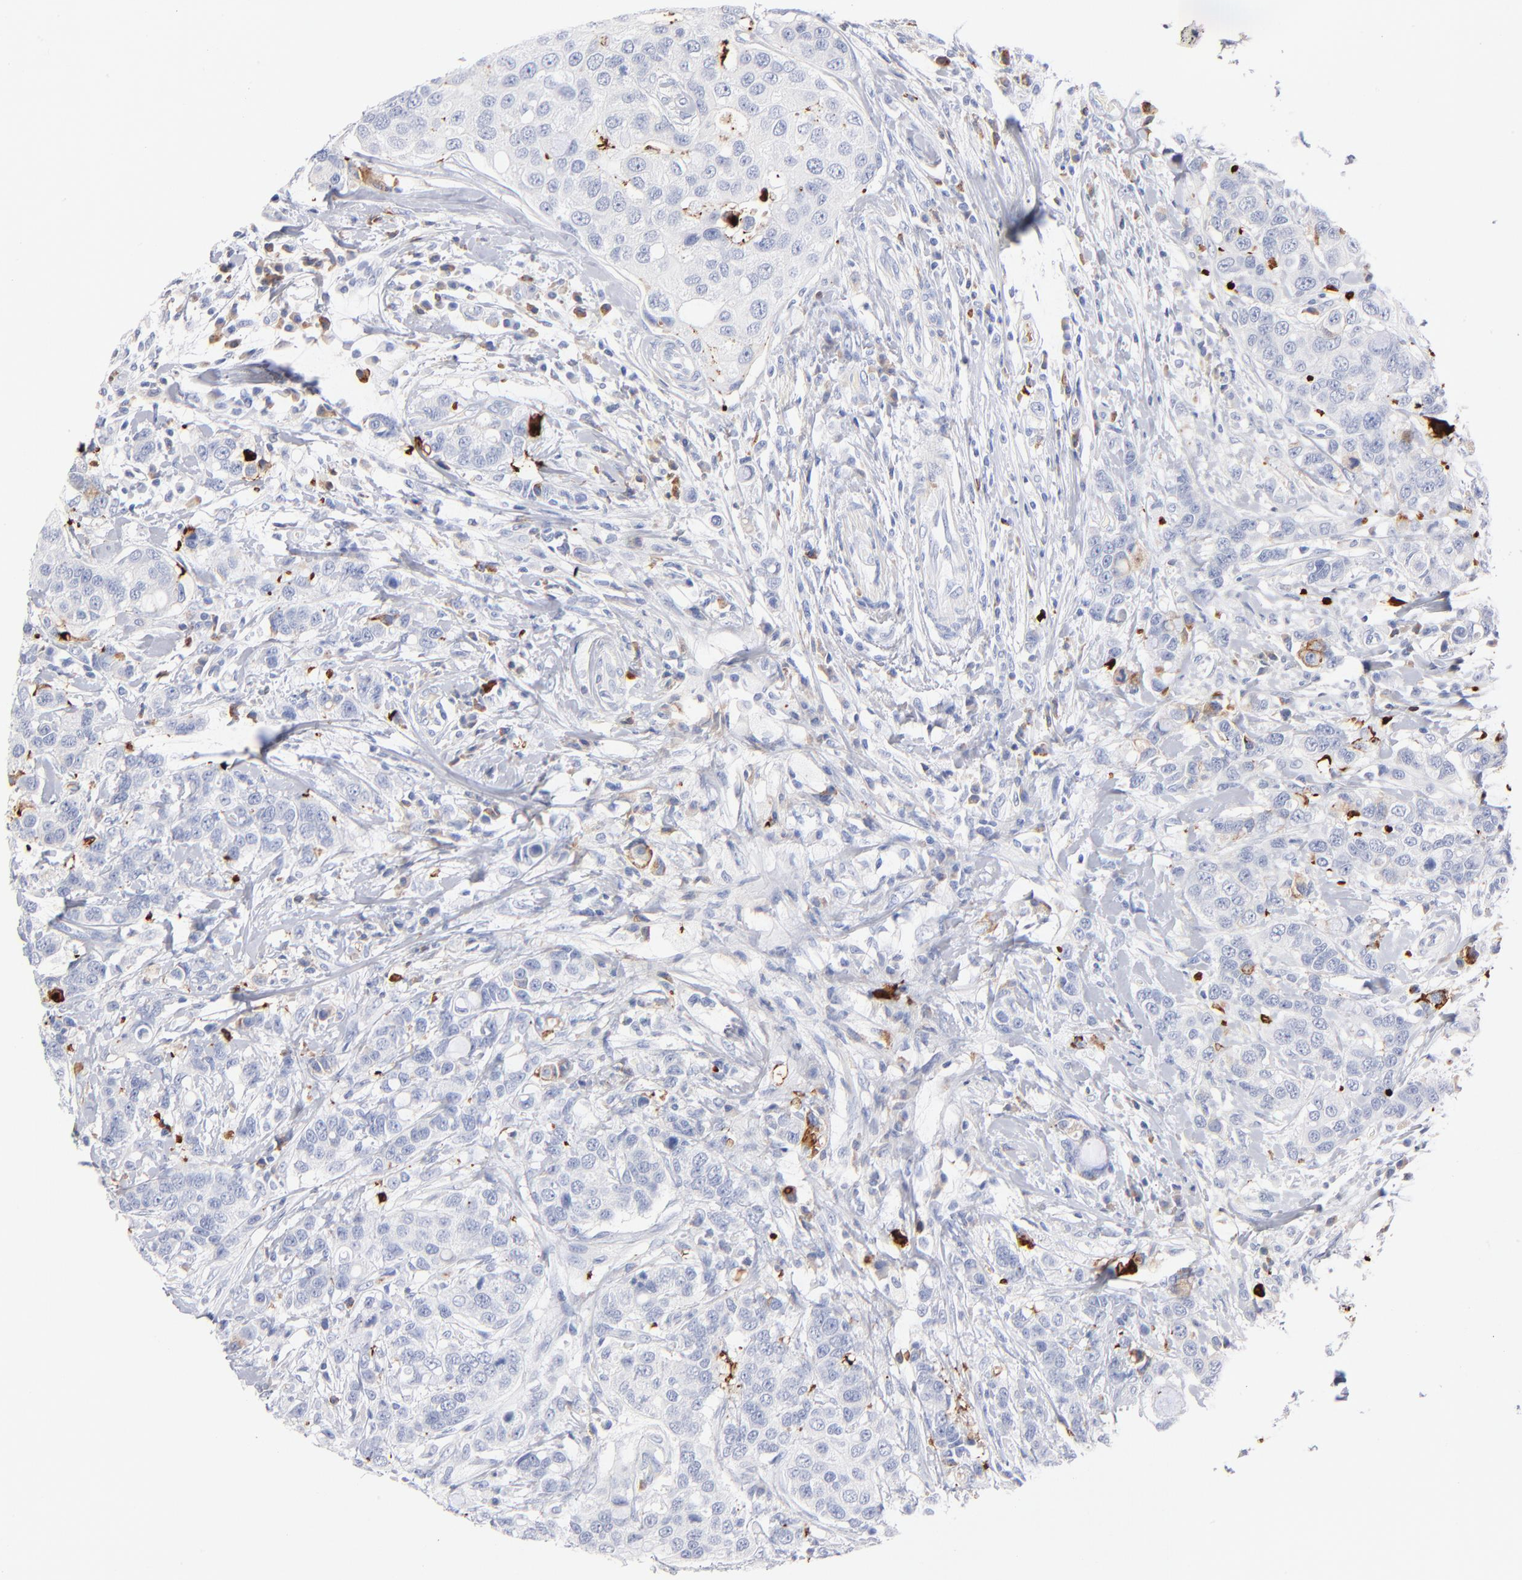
{"staining": {"intensity": "negative", "quantity": "none", "location": "none"}, "tissue": "breast cancer", "cell_type": "Tumor cells", "image_type": "cancer", "snomed": [{"axis": "morphology", "description": "Duct carcinoma"}, {"axis": "topography", "description": "Breast"}], "caption": "Breast cancer (invasive ductal carcinoma) stained for a protein using immunohistochemistry demonstrates no staining tumor cells.", "gene": "APOH", "patient": {"sex": "female", "age": 27}}